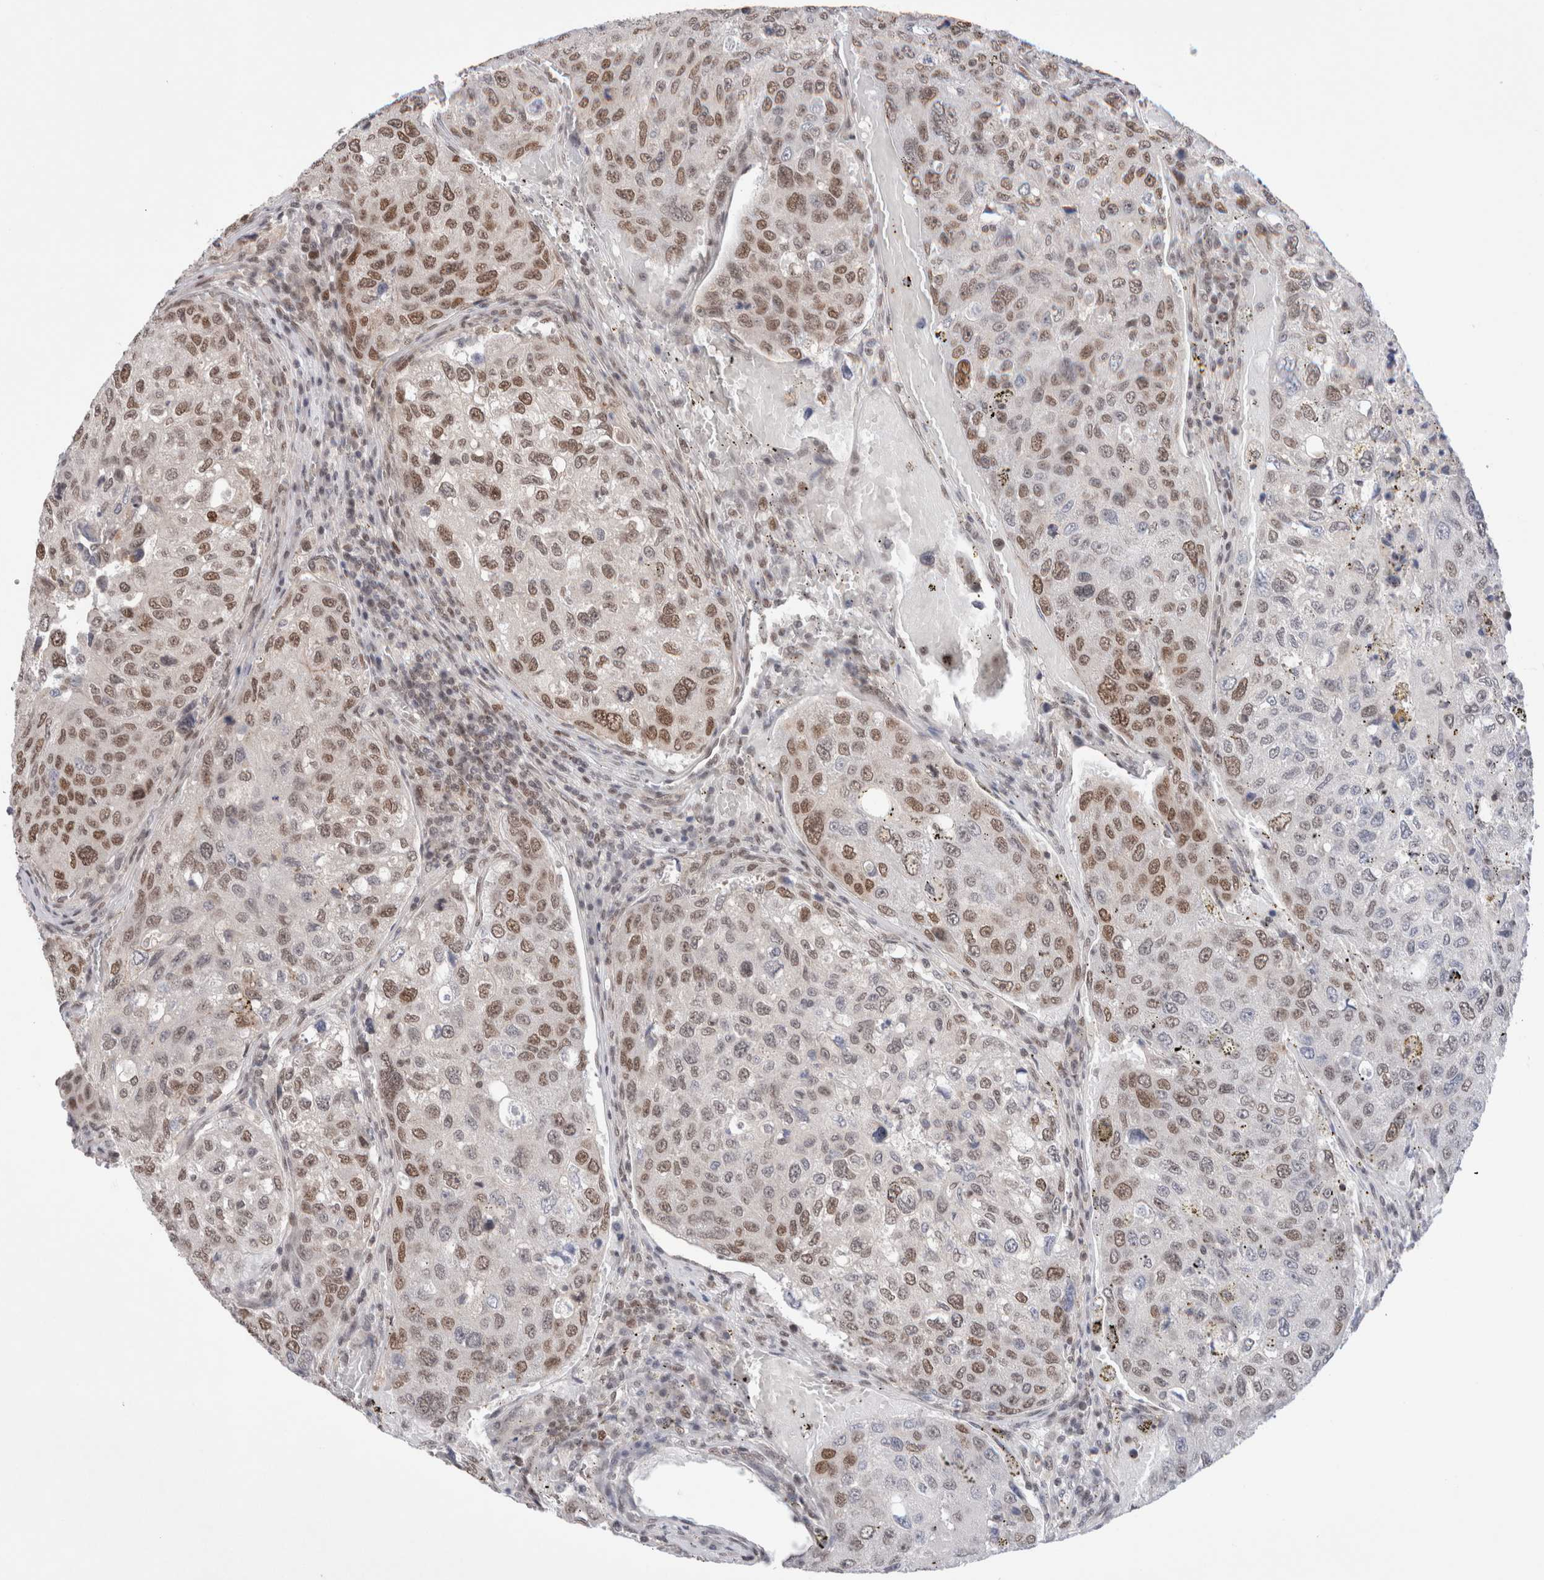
{"staining": {"intensity": "moderate", "quantity": "25%-75%", "location": "nuclear"}, "tissue": "urothelial cancer", "cell_type": "Tumor cells", "image_type": "cancer", "snomed": [{"axis": "morphology", "description": "Urothelial carcinoma, High grade"}, {"axis": "topography", "description": "Lymph node"}, {"axis": "topography", "description": "Urinary bladder"}], "caption": "Tumor cells demonstrate medium levels of moderate nuclear positivity in approximately 25%-75% of cells in urothelial cancer. Nuclei are stained in blue.", "gene": "GATAD2A", "patient": {"sex": "male", "age": 51}}